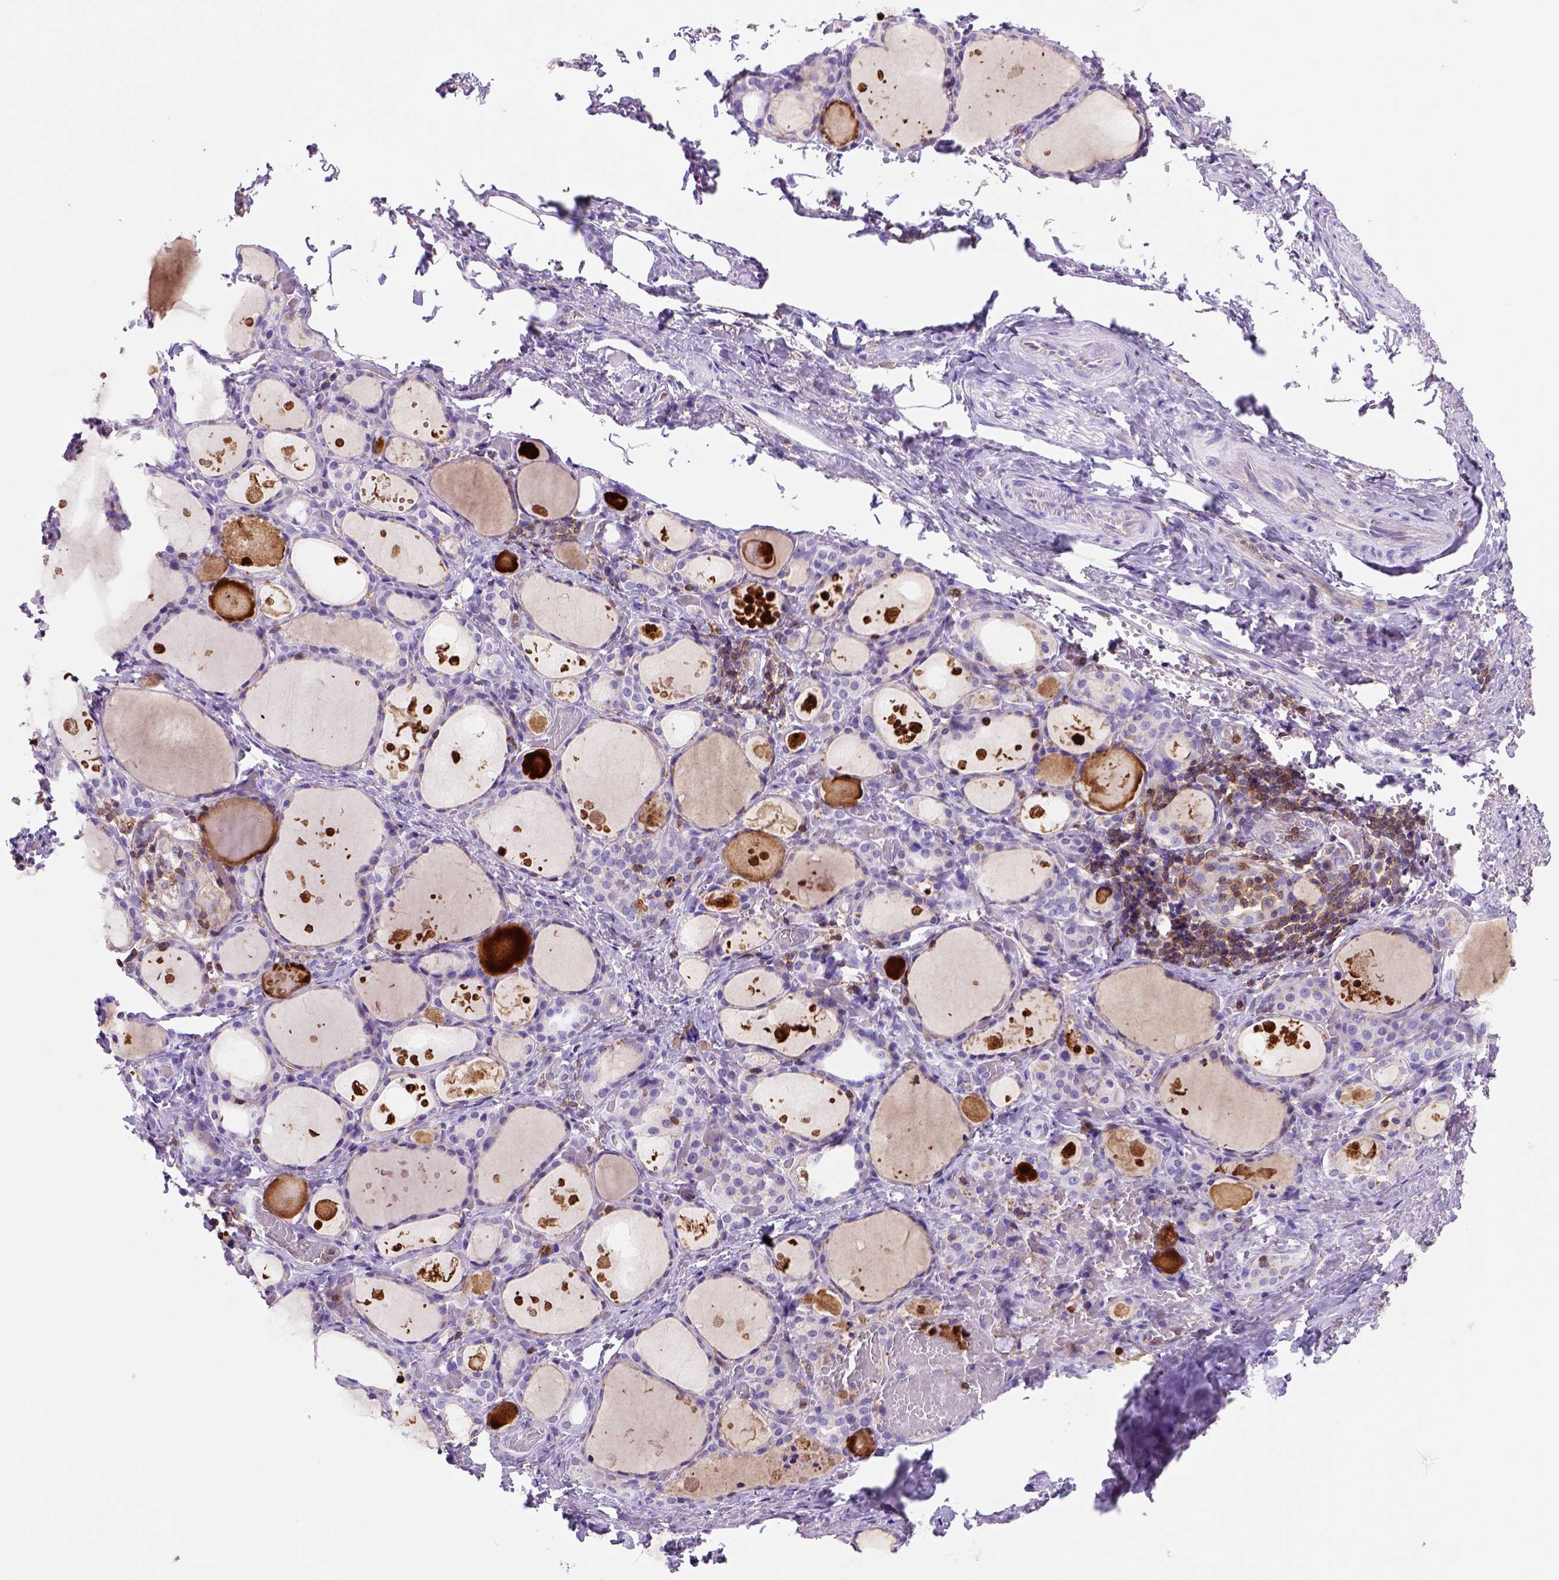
{"staining": {"intensity": "negative", "quantity": "none", "location": "none"}, "tissue": "thyroid gland", "cell_type": "Glandular cells", "image_type": "normal", "snomed": [{"axis": "morphology", "description": "Normal tissue, NOS"}, {"axis": "topography", "description": "Thyroid gland"}], "caption": "The IHC photomicrograph has no significant staining in glandular cells of thyroid gland.", "gene": "INPP5D", "patient": {"sex": "male", "age": 68}}